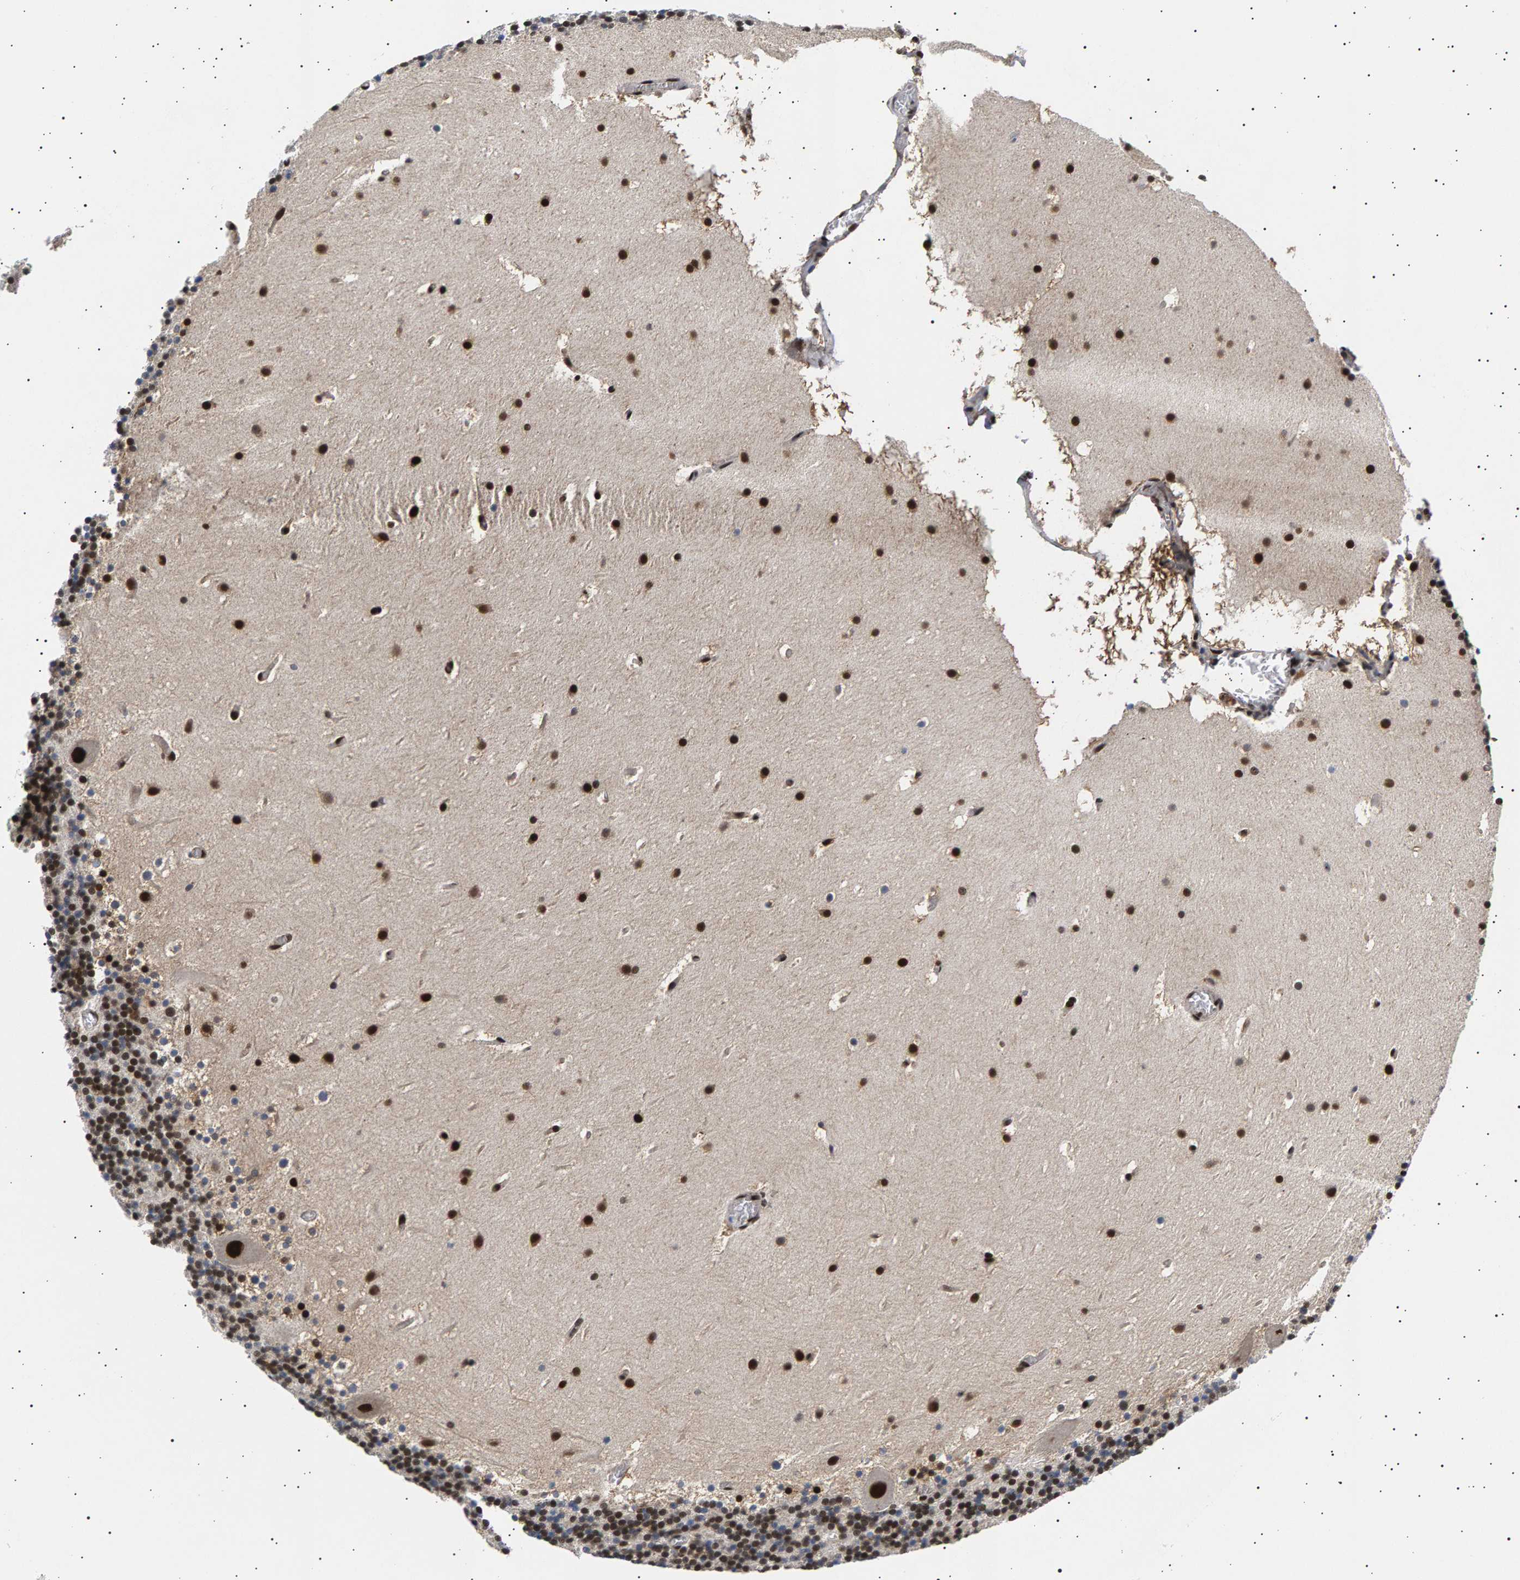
{"staining": {"intensity": "strong", "quantity": ">75%", "location": "nuclear"}, "tissue": "cerebellum", "cell_type": "Cells in granular layer", "image_type": "normal", "snomed": [{"axis": "morphology", "description": "Normal tissue, NOS"}, {"axis": "topography", "description": "Cerebellum"}], "caption": "Immunohistochemical staining of normal cerebellum exhibits >75% levels of strong nuclear protein positivity in approximately >75% of cells in granular layer. Immunohistochemistry stains the protein in brown and the nuclei are stained blue.", "gene": "ANKRD40", "patient": {"sex": "male", "age": 45}}